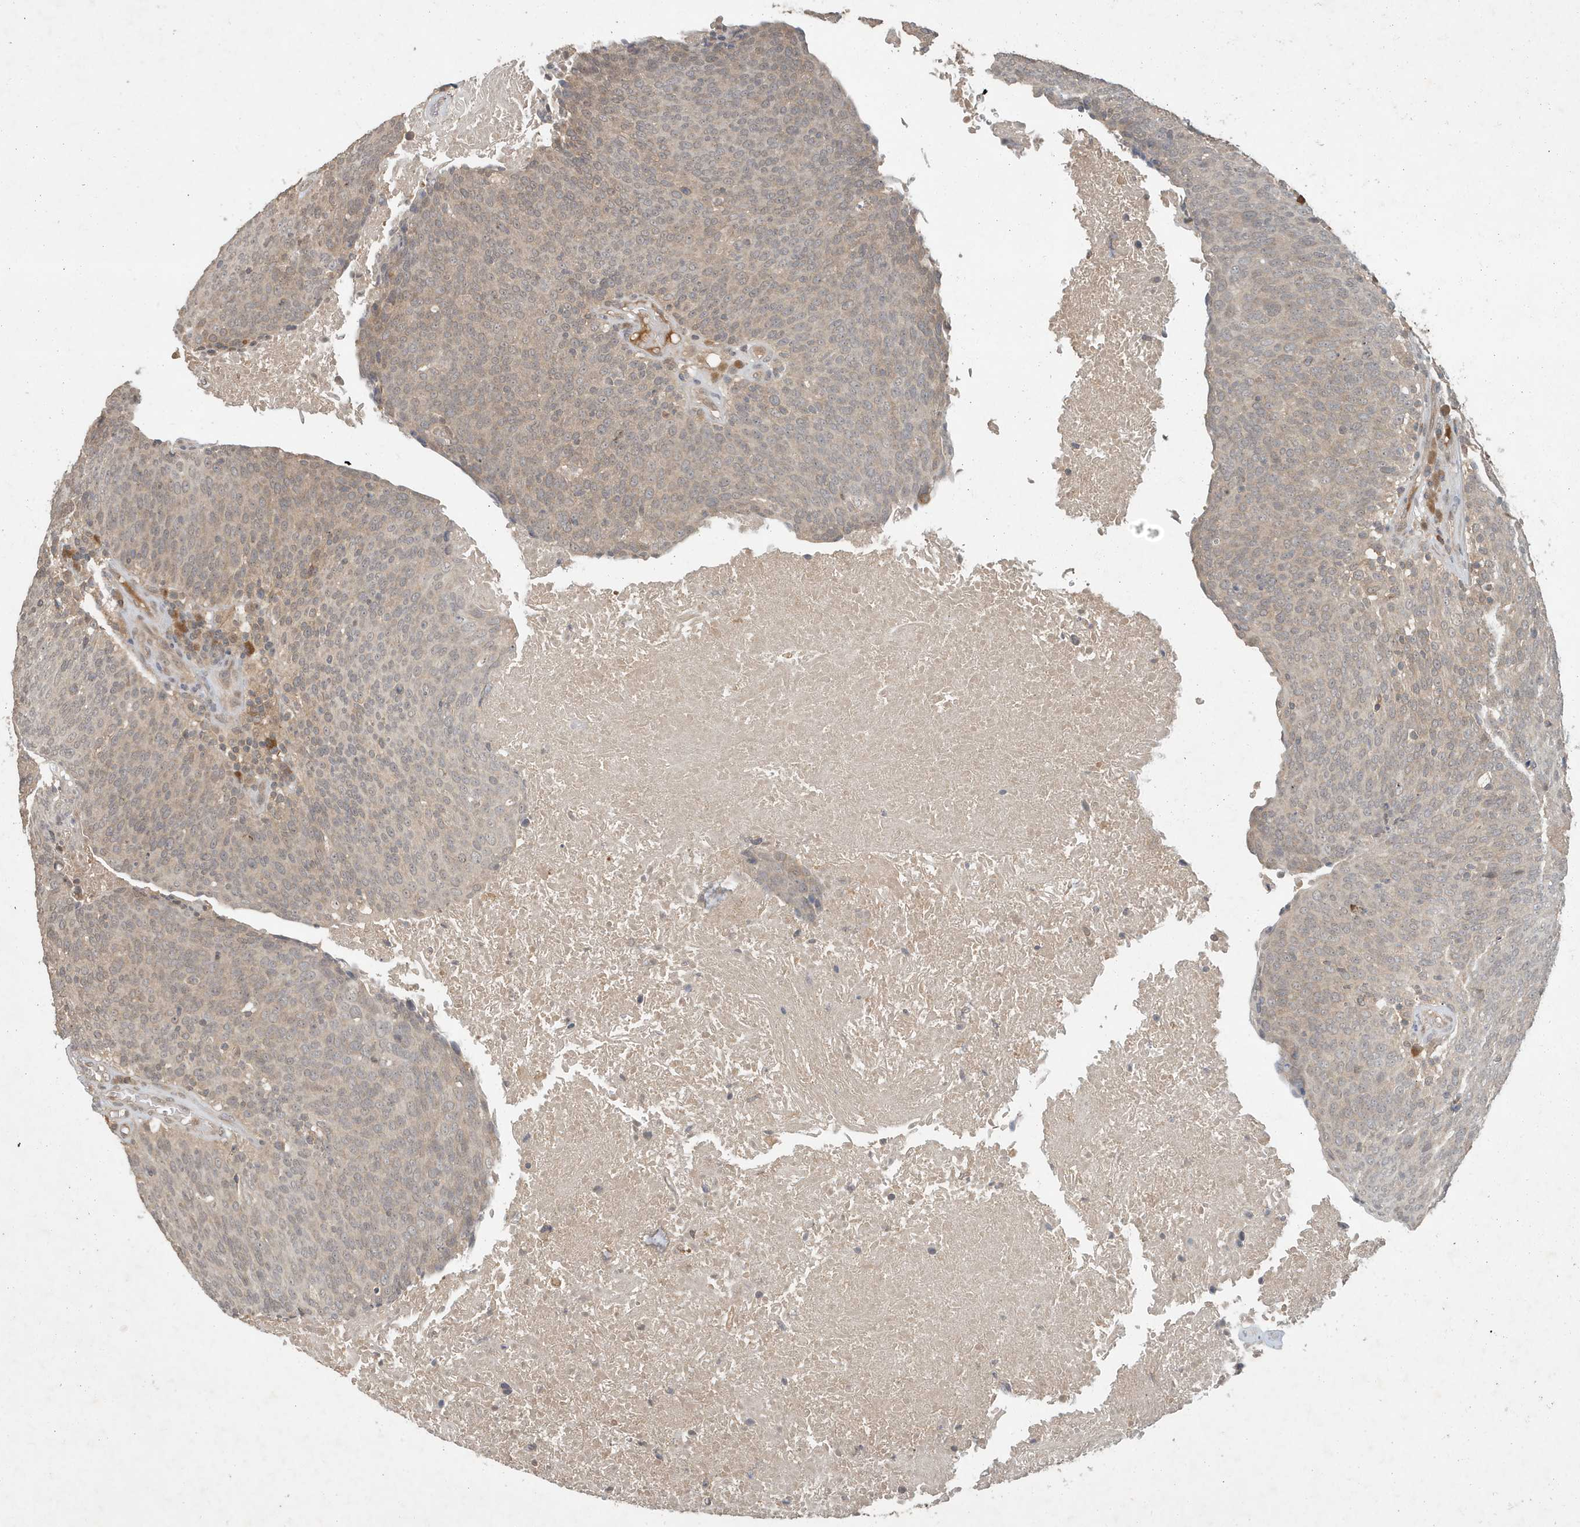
{"staining": {"intensity": "weak", "quantity": ">75%", "location": "cytoplasmic/membranous"}, "tissue": "head and neck cancer", "cell_type": "Tumor cells", "image_type": "cancer", "snomed": [{"axis": "morphology", "description": "Squamous cell carcinoma, NOS"}, {"axis": "morphology", "description": "Squamous cell carcinoma, metastatic, NOS"}, {"axis": "topography", "description": "Lymph node"}, {"axis": "topography", "description": "Head-Neck"}], "caption": "This image demonstrates head and neck cancer (squamous cell carcinoma) stained with immunohistochemistry to label a protein in brown. The cytoplasmic/membranous of tumor cells show weak positivity for the protein. Nuclei are counter-stained blue.", "gene": "ABCB9", "patient": {"sex": "male", "age": 62}}